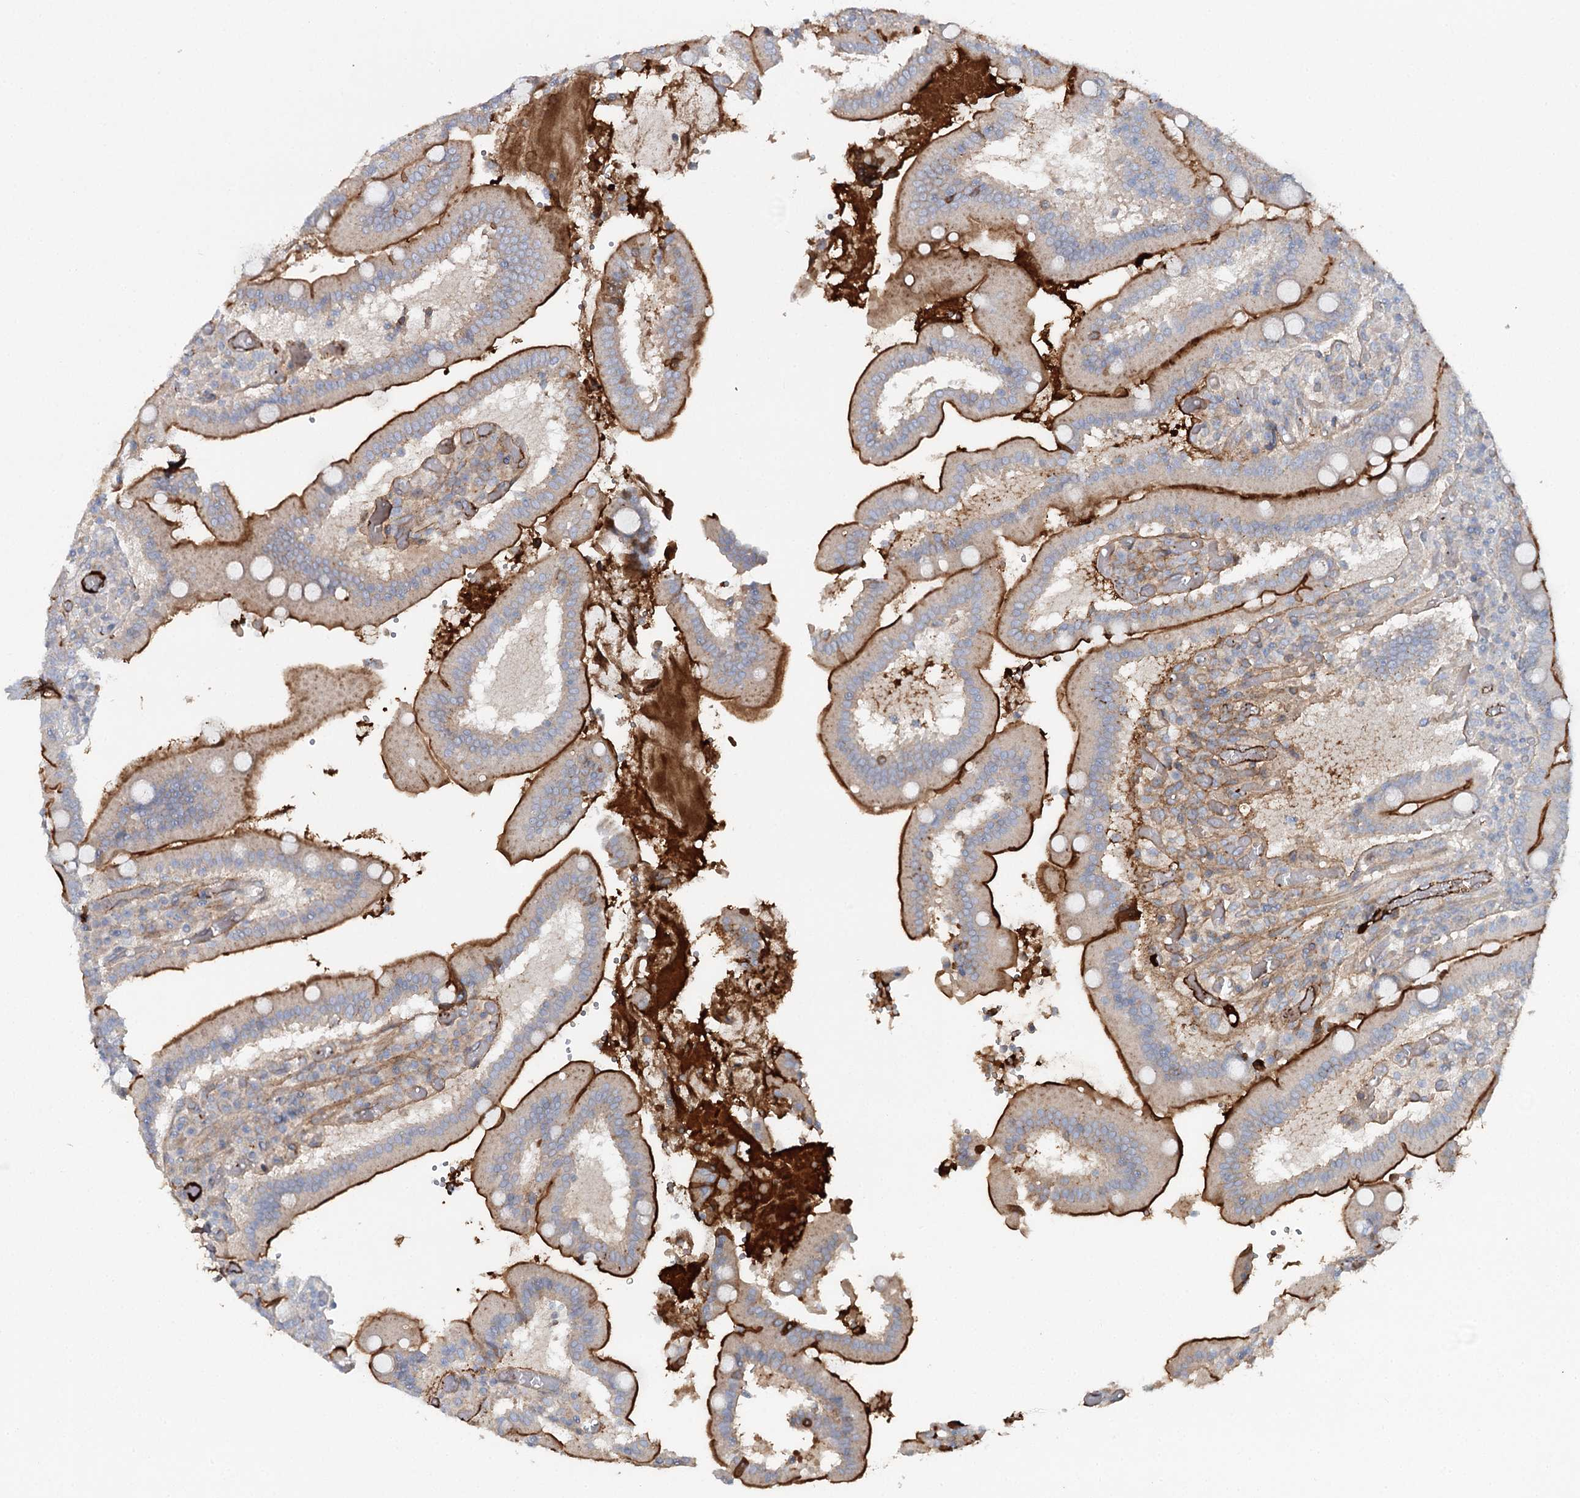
{"staining": {"intensity": "strong", "quantity": ">75%", "location": "cytoplasmic/membranous"}, "tissue": "duodenum", "cell_type": "Glandular cells", "image_type": "normal", "snomed": [{"axis": "morphology", "description": "Normal tissue, NOS"}, {"axis": "topography", "description": "Duodenum"}], "caption": "High-power microscopy captured an immunohistochemistry (IHC) photomicrograph of unremarkable duodenum, revealing strong cytoplasmic/membranous staining in about >75% of glandular cells.", "gene": "ALKBH8", "patient": {"sex": "female", "age": 62}}